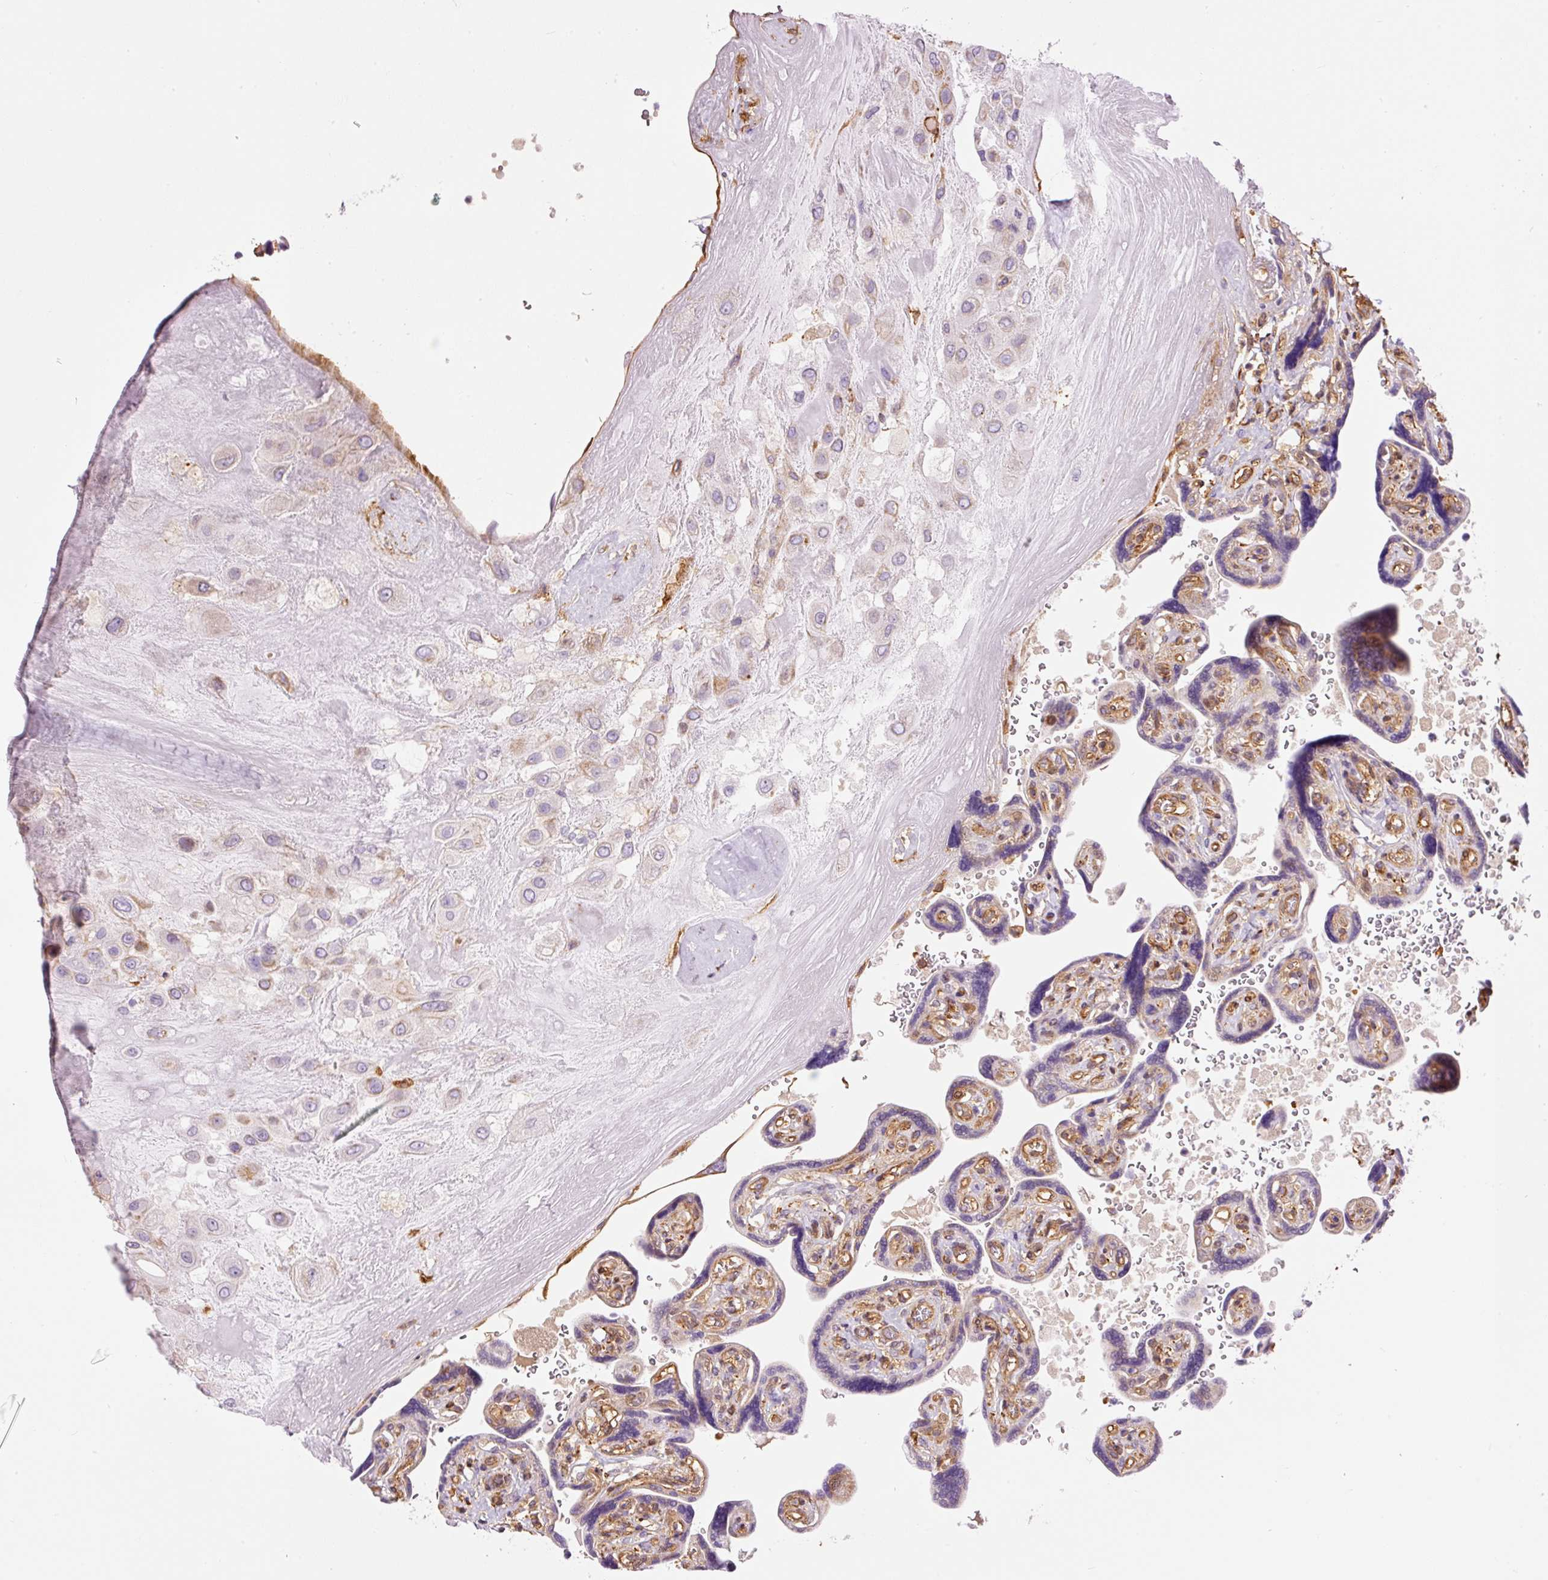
{"staining": {"intensity": "weak", "quantity": "25%-75%", "location": "cytoplasmic/membranous"}, "tissue": "placenta", "cell_type": "Decidual cells", "image_type": "normal", "snomed": [{"axis": "morphology", "description": "Normal tissue, NOS"}, {"axis": "topography", "description": "Placenta"}], "caption": "Decidual cells show weak cytoplasmic/membranous staining in about 25%-75% of cells in benign placenta.", "gene": "ENSG00000249624", "patient": {"sex": "female", "age": 32}}